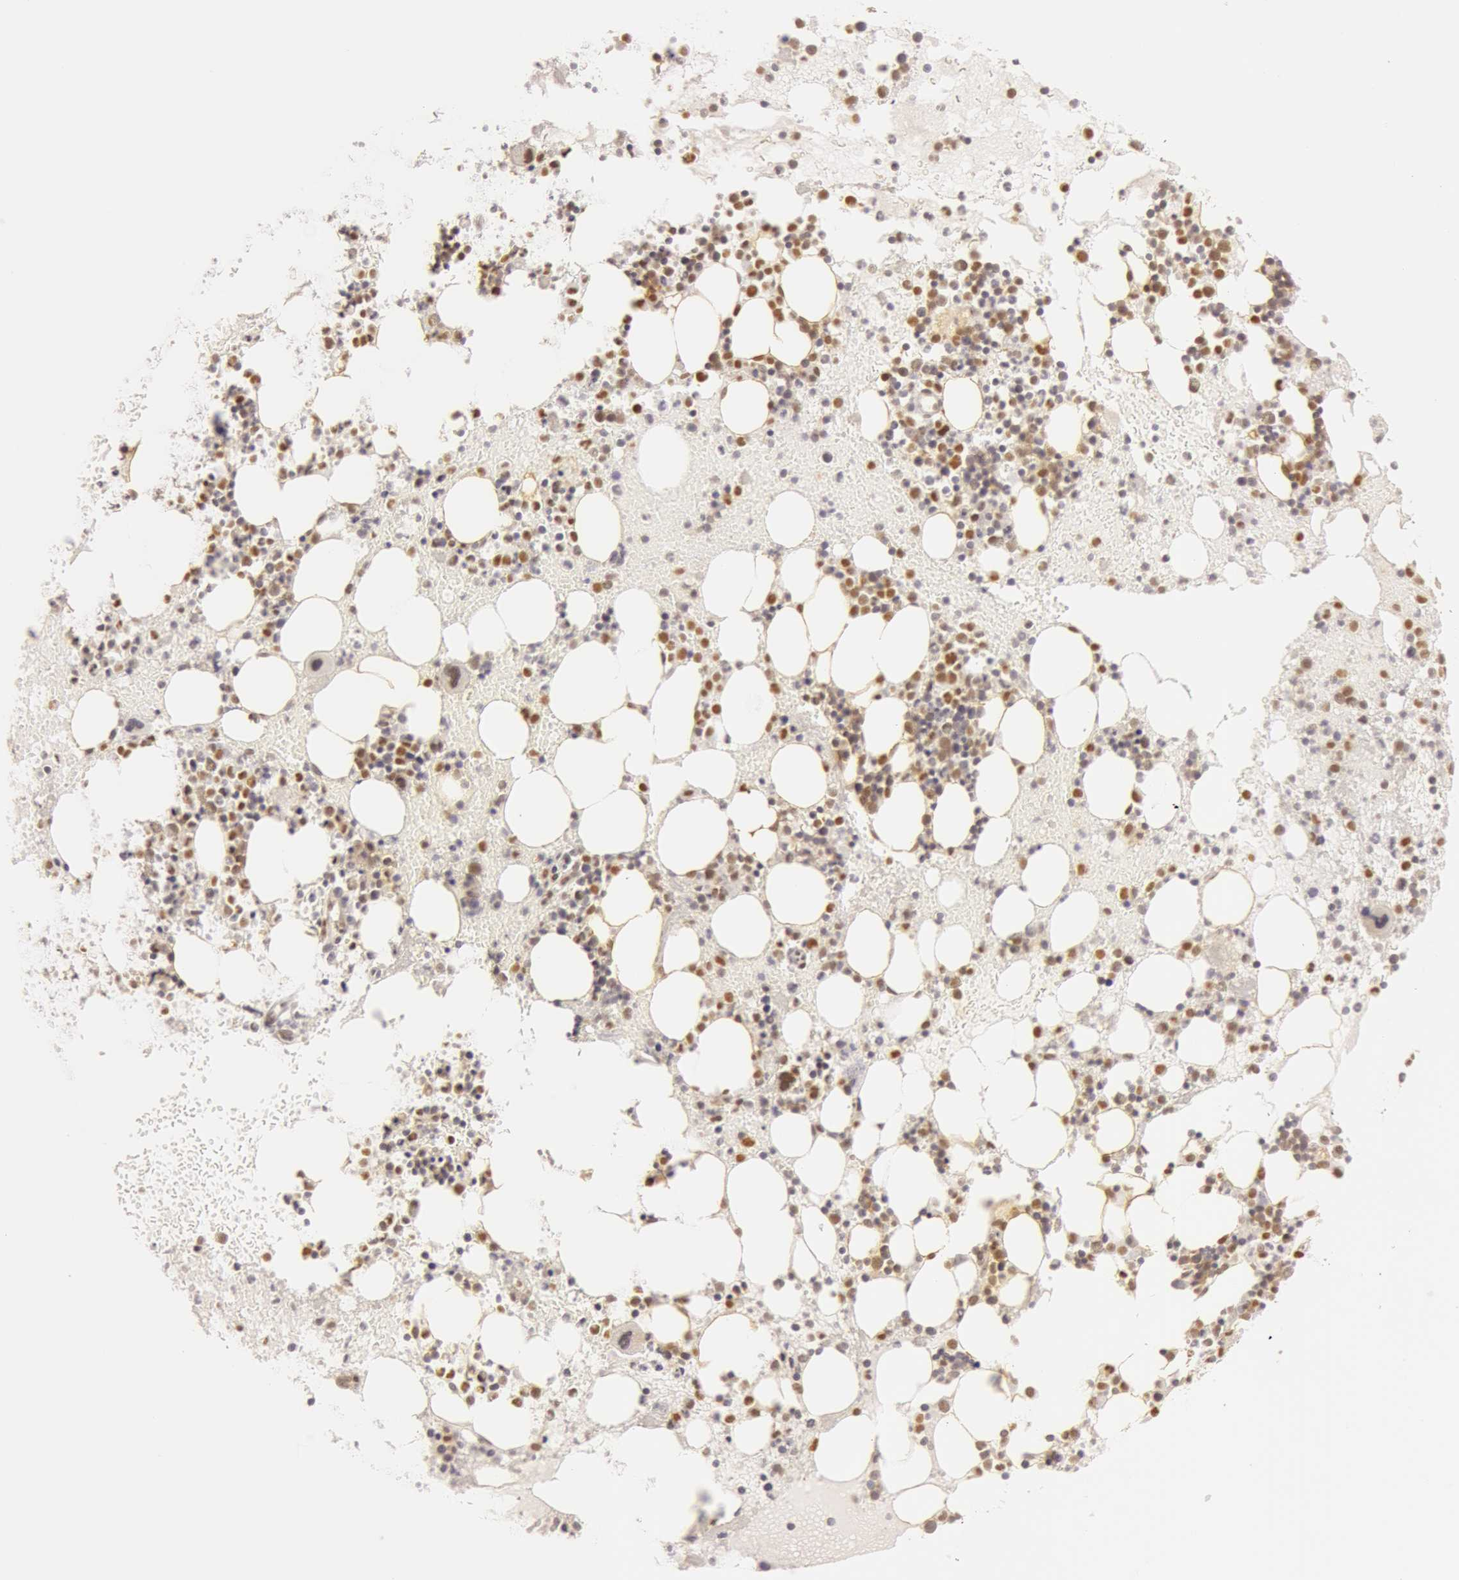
{"staining": {"intensity": "moderate", "quantity": "25%-75%", "location": "nuclear"}, "tissue": "bone marrow", "cell_type": "Hematopoietic cells", "image_type": "normal", "snomed": [{"axis": "morphology", "description": "Normal tissue, NOS"}, {"axis": "topography", "description": "Bone marrow"}], "caption": "Moderate nuclear protein expression is identified in about 25%-75% of hematopoietic cells in bone marrow. The staining was performed using DAB to visualize the protein expression in brown, while the nuclei were stained in blue with hematoxylin (Magnification: 20x).", "gene": "OASL", "patient": {"sex": "male", "age": 15}}